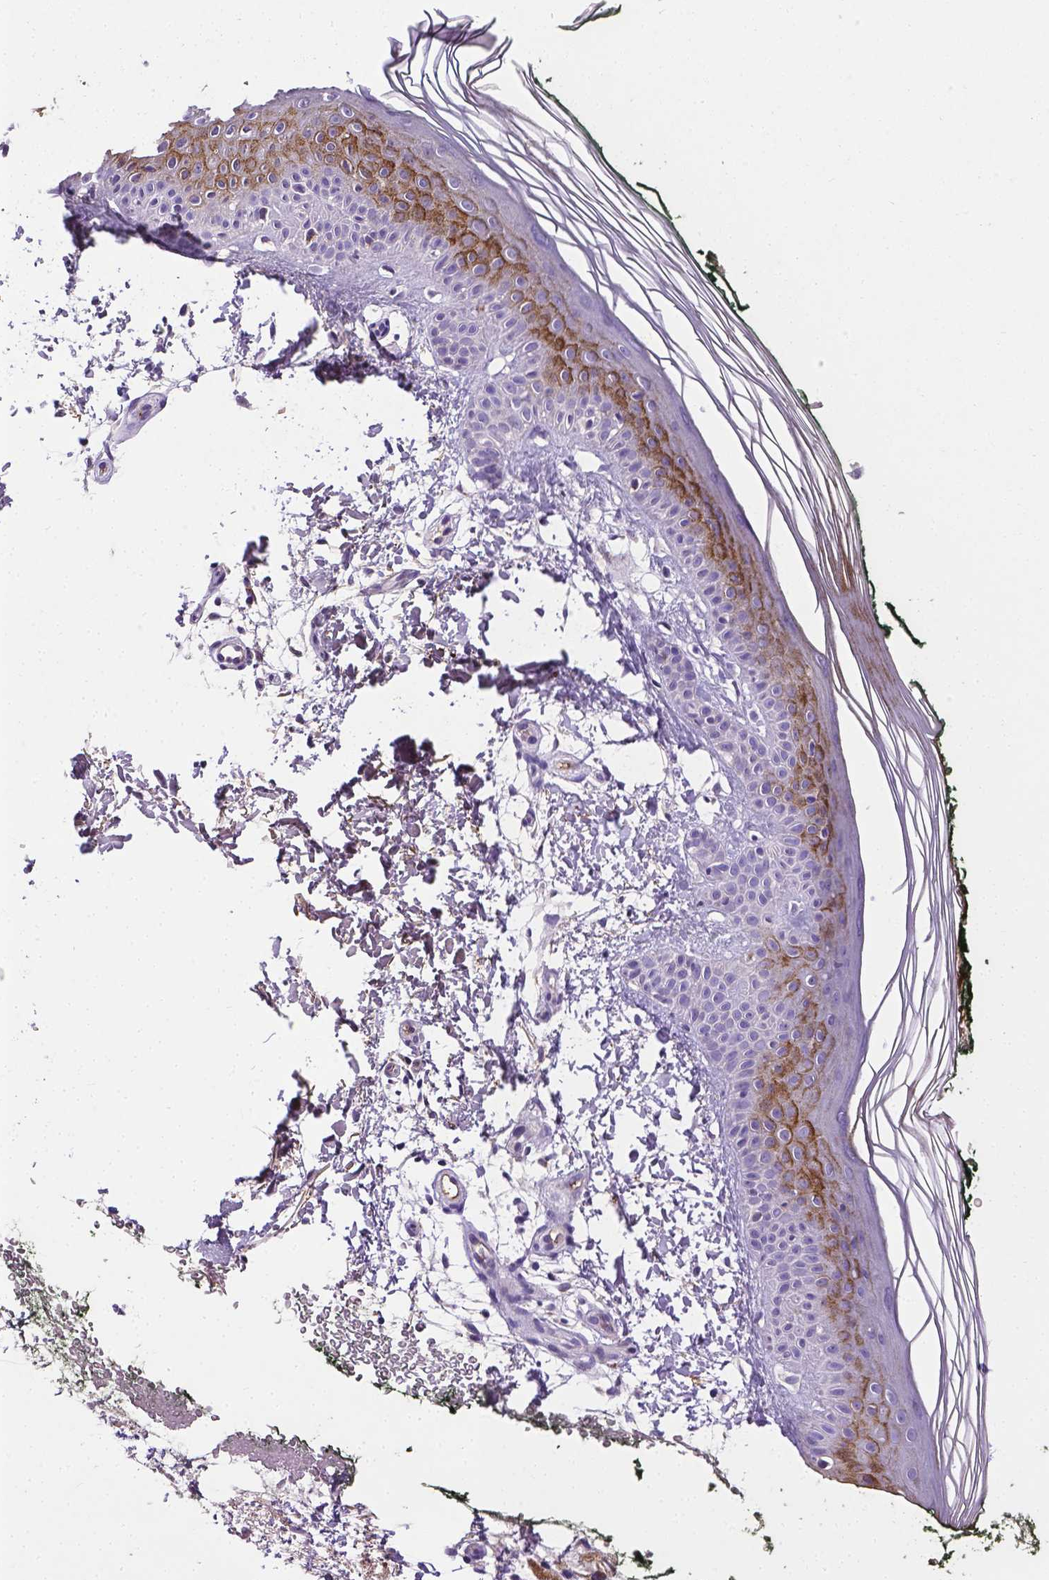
{"staining": {"intensity": "negative", "quantity": "none", "location": "none"}, "tissue": "skin", "cell_type": "Fibroblasts", "image_type": "normal", "snomed": [{"axis": "morphology", "description": "Normal tissue, NOS"}, {"axis": "topography", "description": "Skin"}], "caption": "IHC histopathology image of benign skin stained for a protein (brown), which reveals no positivity in fibroblasts.", "gene": "APOE", "patient": {"sex": "female", "age": 62}}